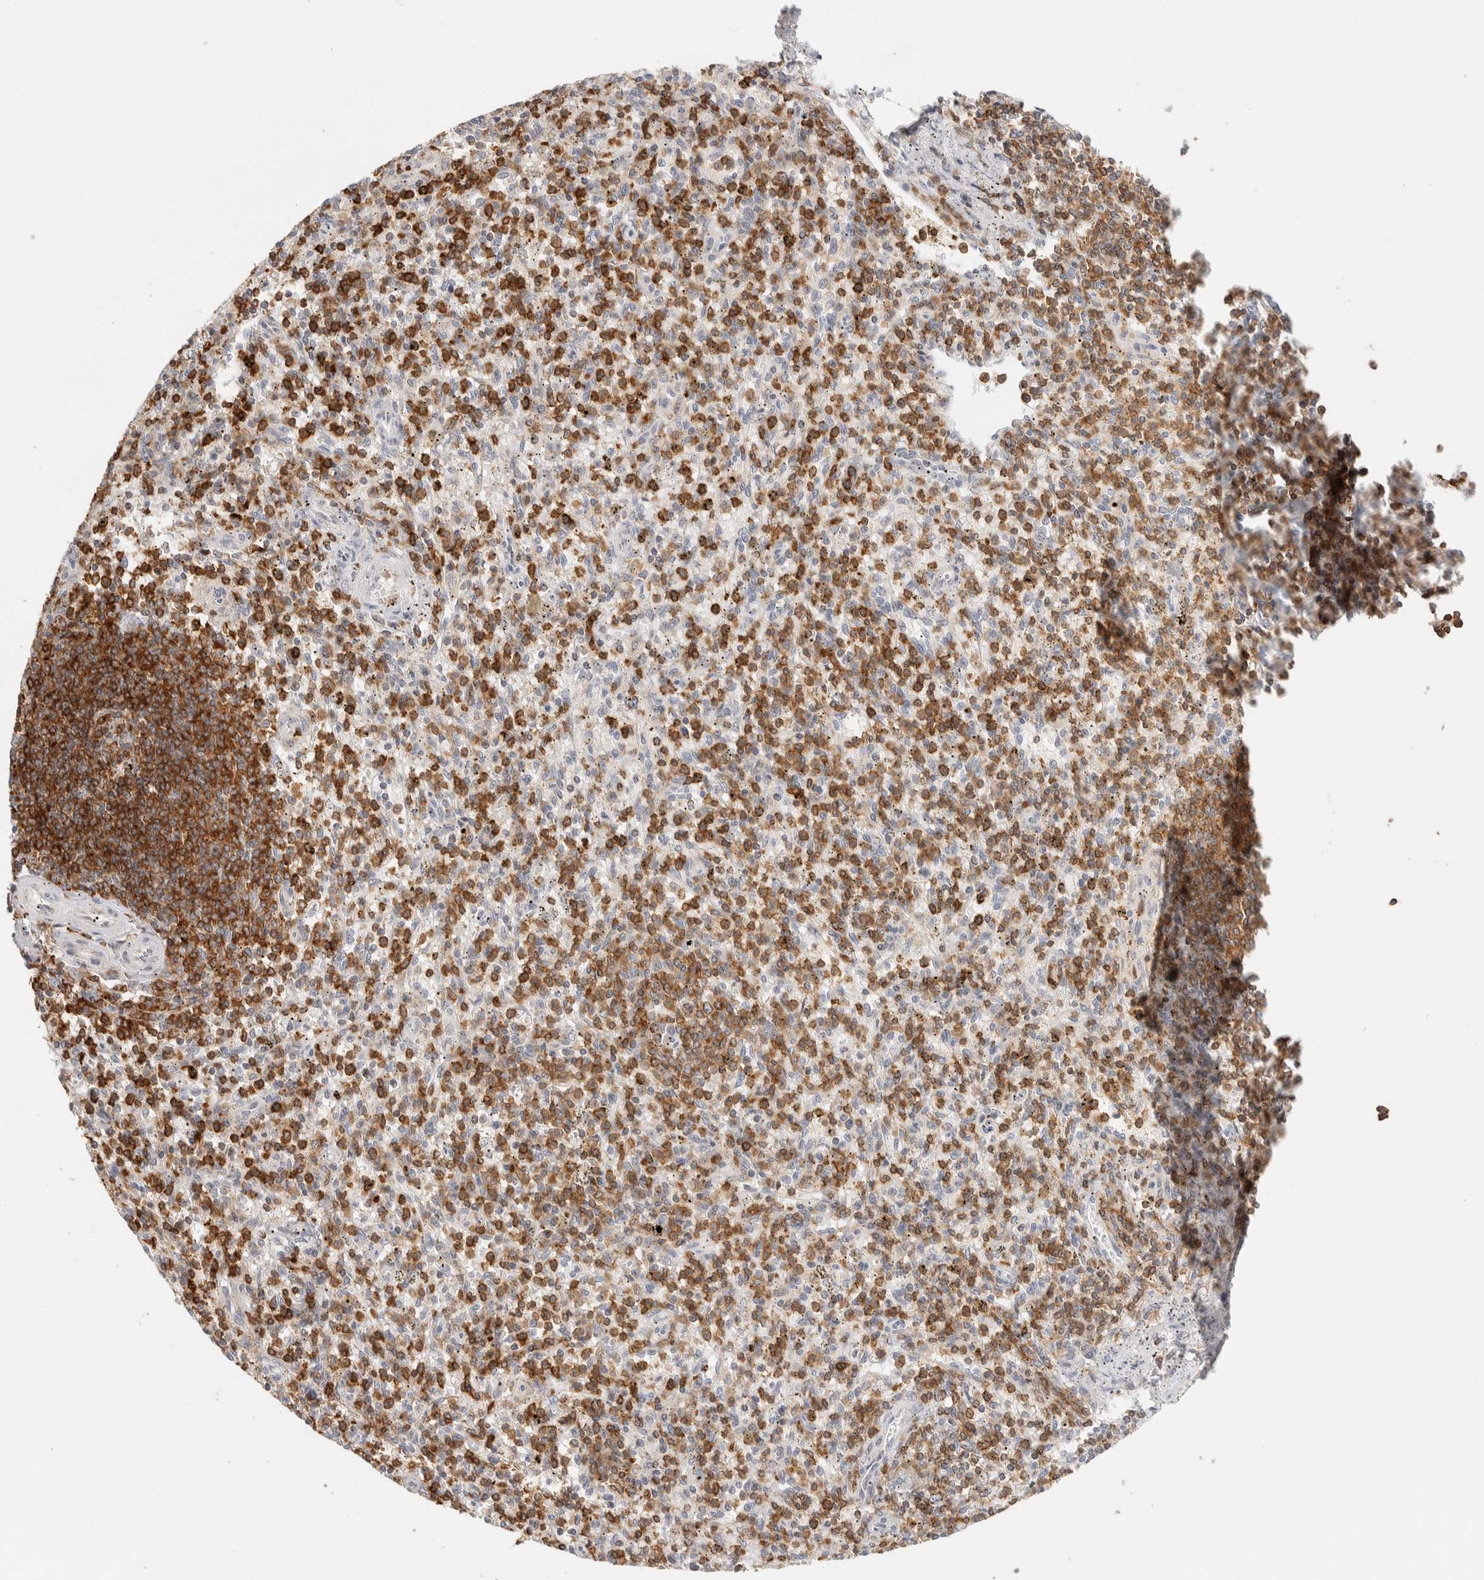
{"staining": {"intensity": "strong", "quantity": ">75%", "location": "cytoplasmic/membranous"}, "tissue": "spleen", "cell_type": "Cells in red pulp", "image_type": "normal", "snomed": [{"axis": "morphology", "description": "Normal tissue, NOS"}, {"axis": "topography", "description": "Spleen"}], "caption": "The photomicrograph displays staining of benign spleen, revealing strong cytoplasmic/membranous protein staining (brown color) within cells in red pulp.", "gene": "RUNDC1", "patient": {"sex": "male", "age": 72}}